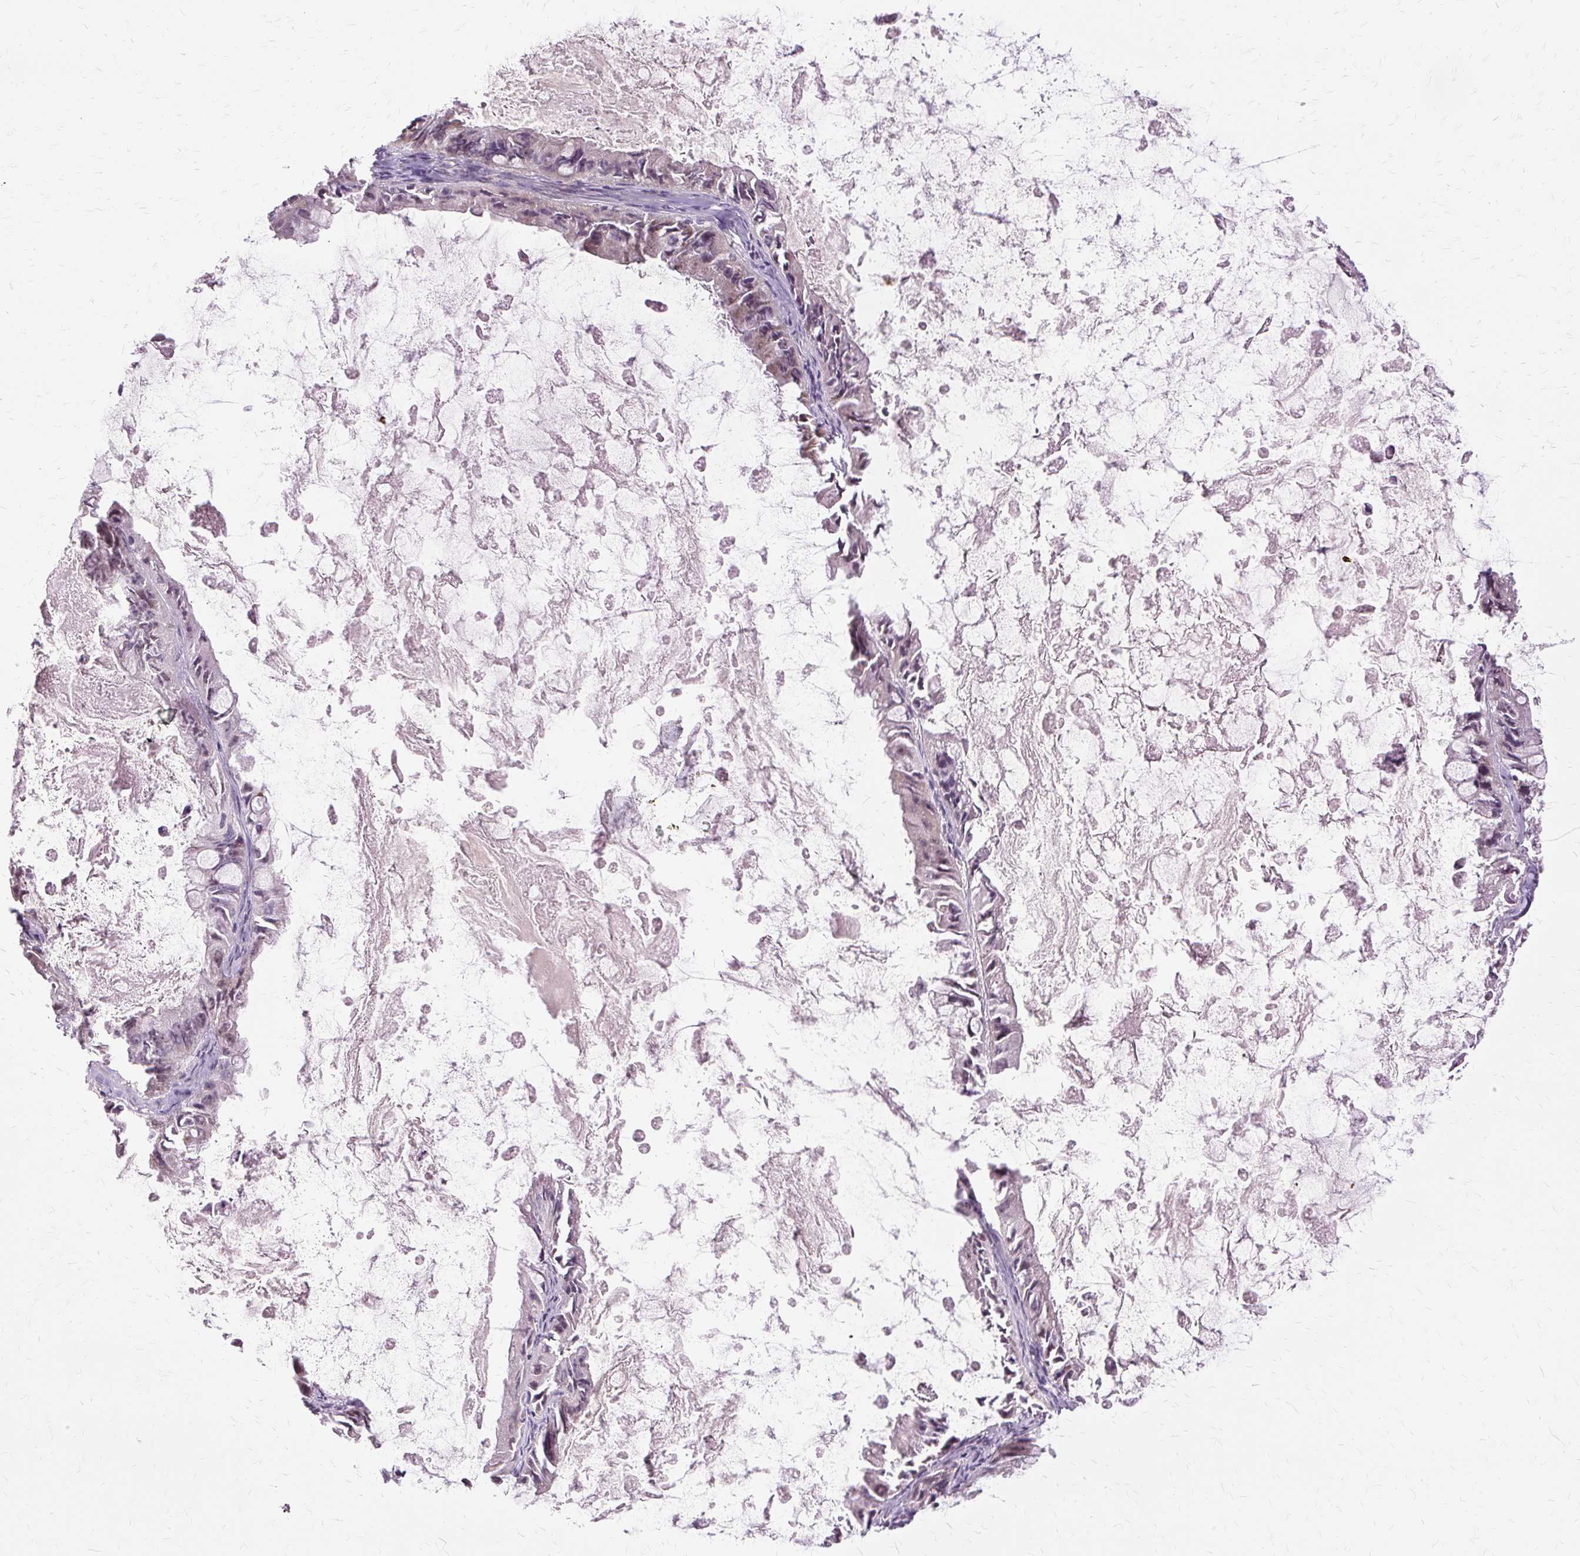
{"staining": {"intensity": "weak", "quantity": "<25%", "location": "nuclear"}, "tissue": "ovarian cancer", "cell_type": "Tumor cells", "image_type": "cancer", "snomed": [{"axis": "morphology", "description": "Cystadenocarcinoma, mucinous, NOS"}, {"axis": "topography", "description": "Ovary"}], "caption": "The photomicrograph shows no significant staining in tumor cells of ovarian cancer (mucinous cystadenocarcinoma). (DAB (3,3'-diaminobenzidine) immunohistochemistry (IHC), high magnification).", "gene": "MMACHC", "patient": {"sex": "female", "age": 61}}